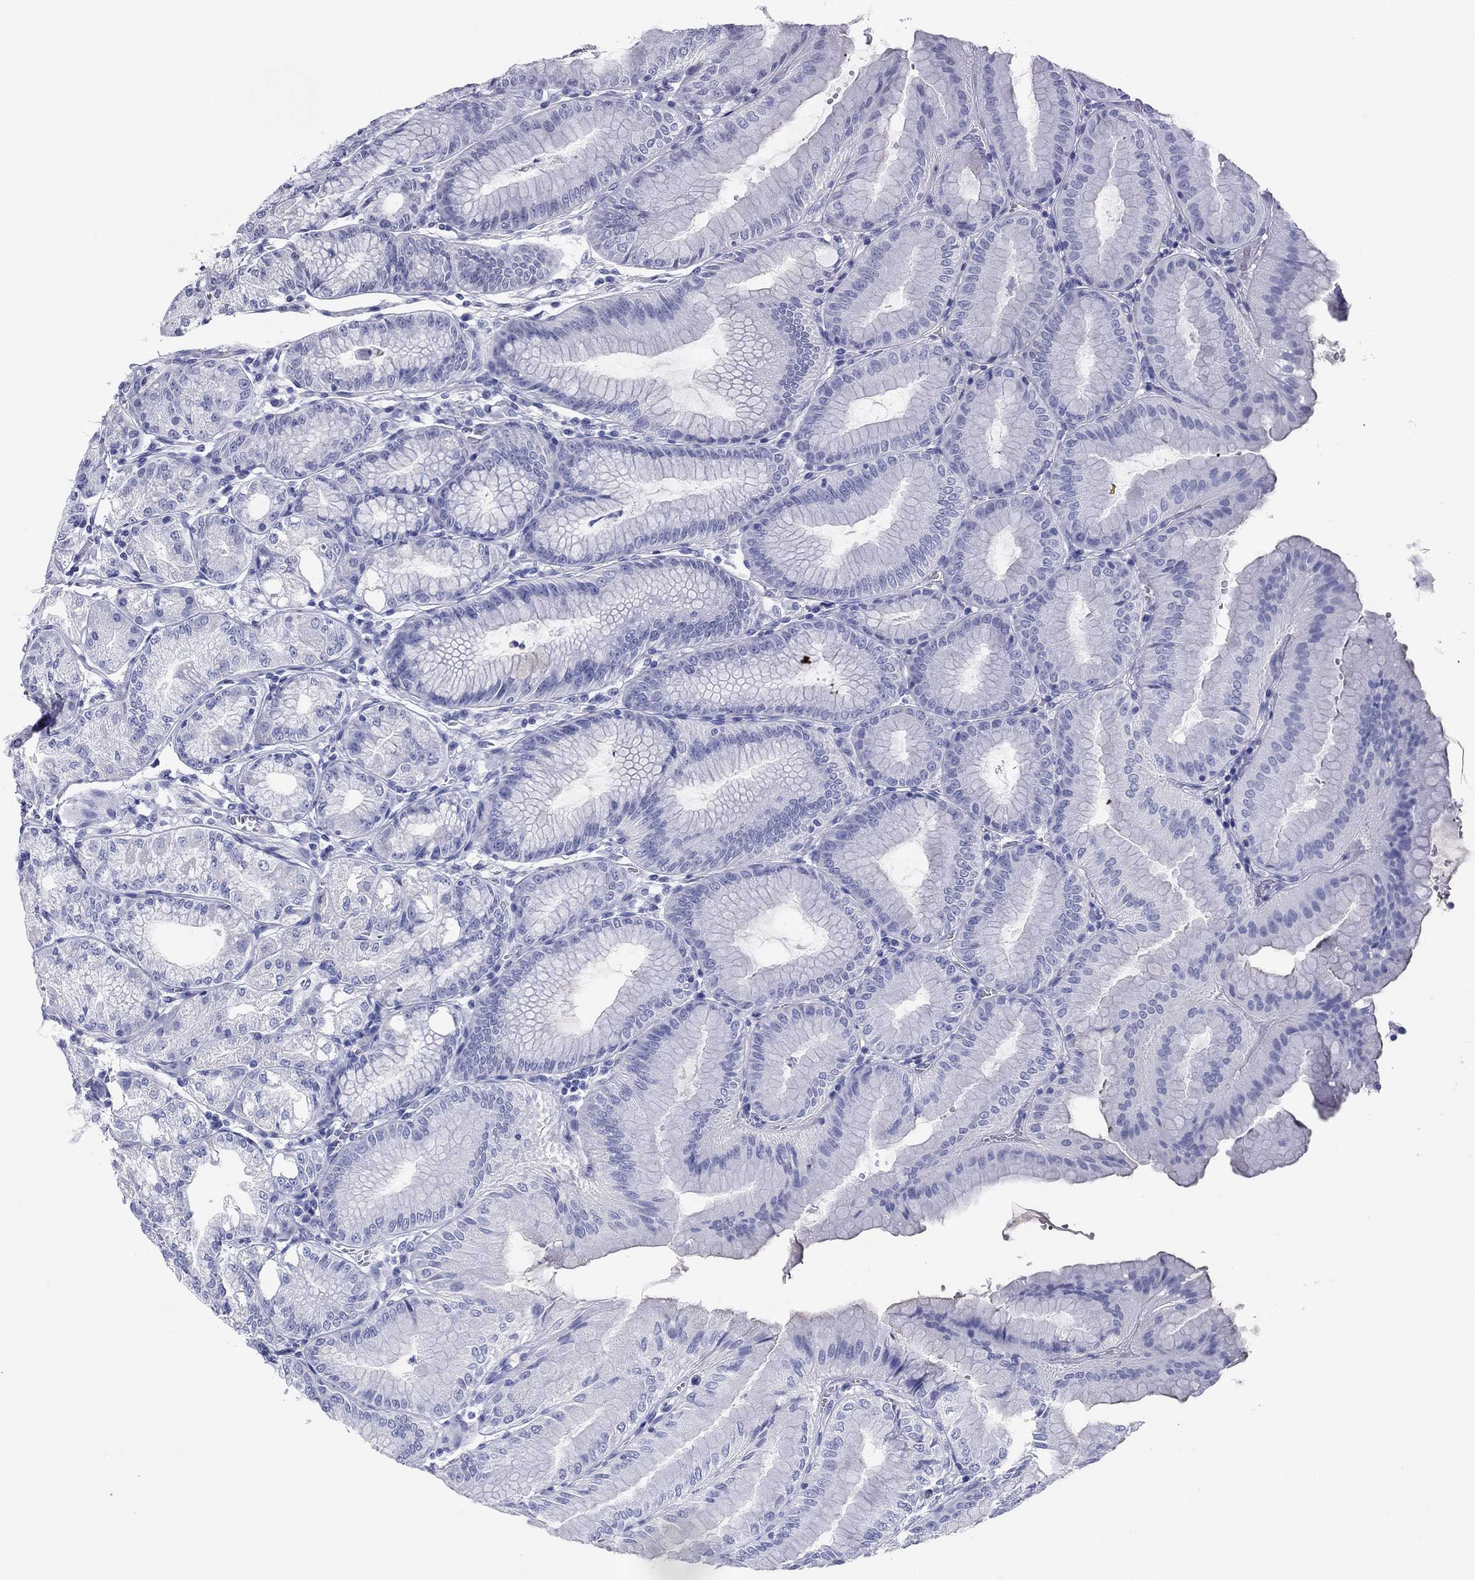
{"staining": {"intensity": "negative", "quantity": "none", "location": "none"}, "tissue": "stomach", "cell_type": "Glandular cells", "image_type": "normal", "snomed": [{"axis": "morphology", "description": "Normal tissue, NOS"}, {"axis": "topography", "description": "Stomach"}], "caption": "DAB immunohistochemical staining of unremarkable human stomach reveals no significant expression in glandular cells. (DAB immunohistochemistry (IHC), high magnification).", "gene": "NPPA", "patient": {"sex": "male", "age": 71}}